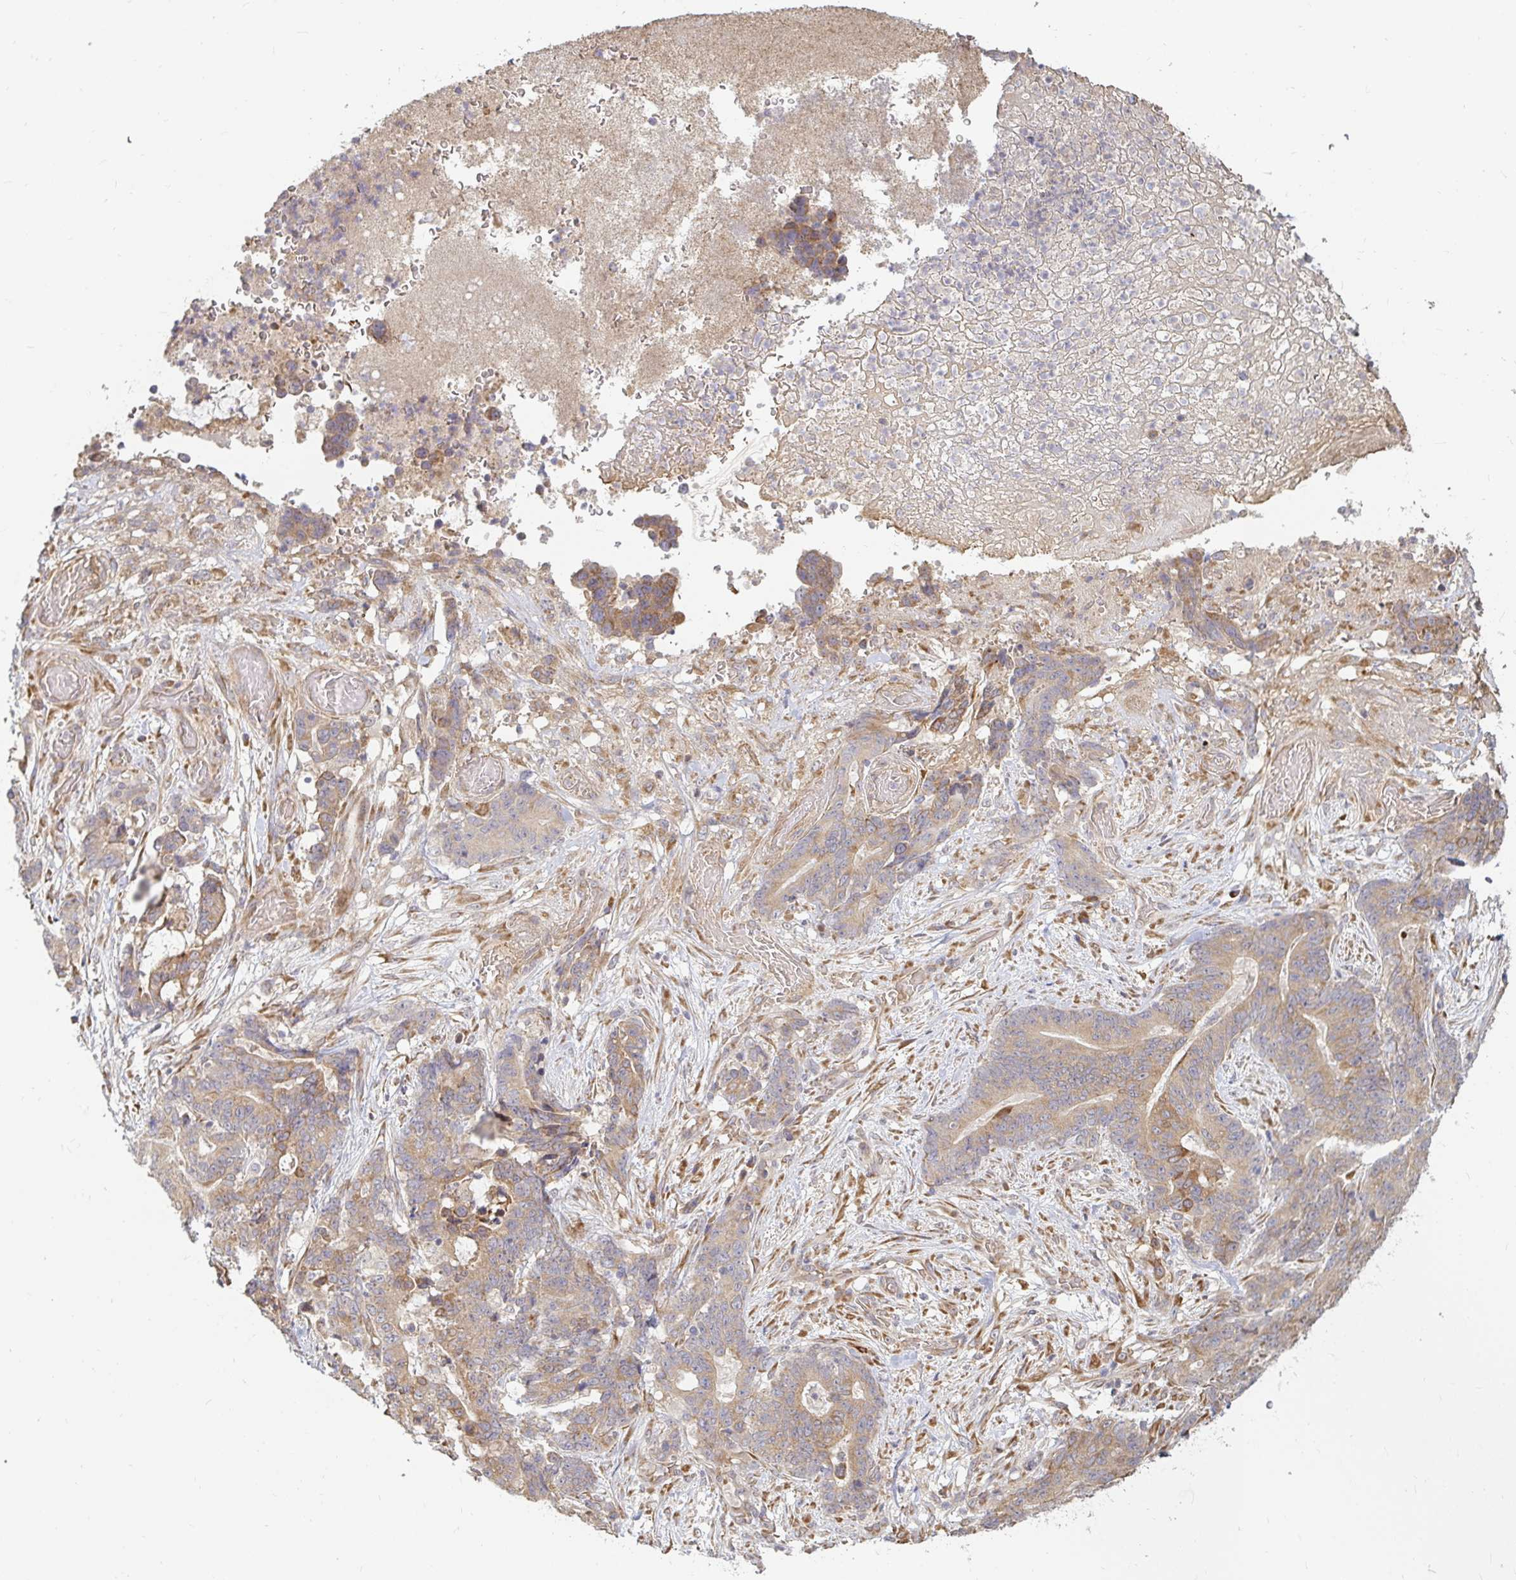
{"staining": {"intensity": "weak", "quantity": ">75%", "location": "cytoplasmic/membranous"}, "tissue": "stomach cancer", "cell_type": "Tumor cells", "image_type": "cancer", "snomed": [{"axis": "morphology", "description": "Normal tissue, NOS"}, {"axis": "morphology", "description": "Adenocarcinoma, NOS"}, {"axis": "topography", "description": "Stomach"}], "caption": "Immunohistochemistry (IHC) (DAB (3,3'-diaminobenzidine)) staining of stomach cancer (adenocarcinoma) exhibits weak cytoplasmic/membranous protein expression in approximately >75% of tumor cells. (DAB IHC, brown staining for protein, blue staining for nuclei).", "gene": "CAST", "patient": {"sex": "female", "age": 64}}